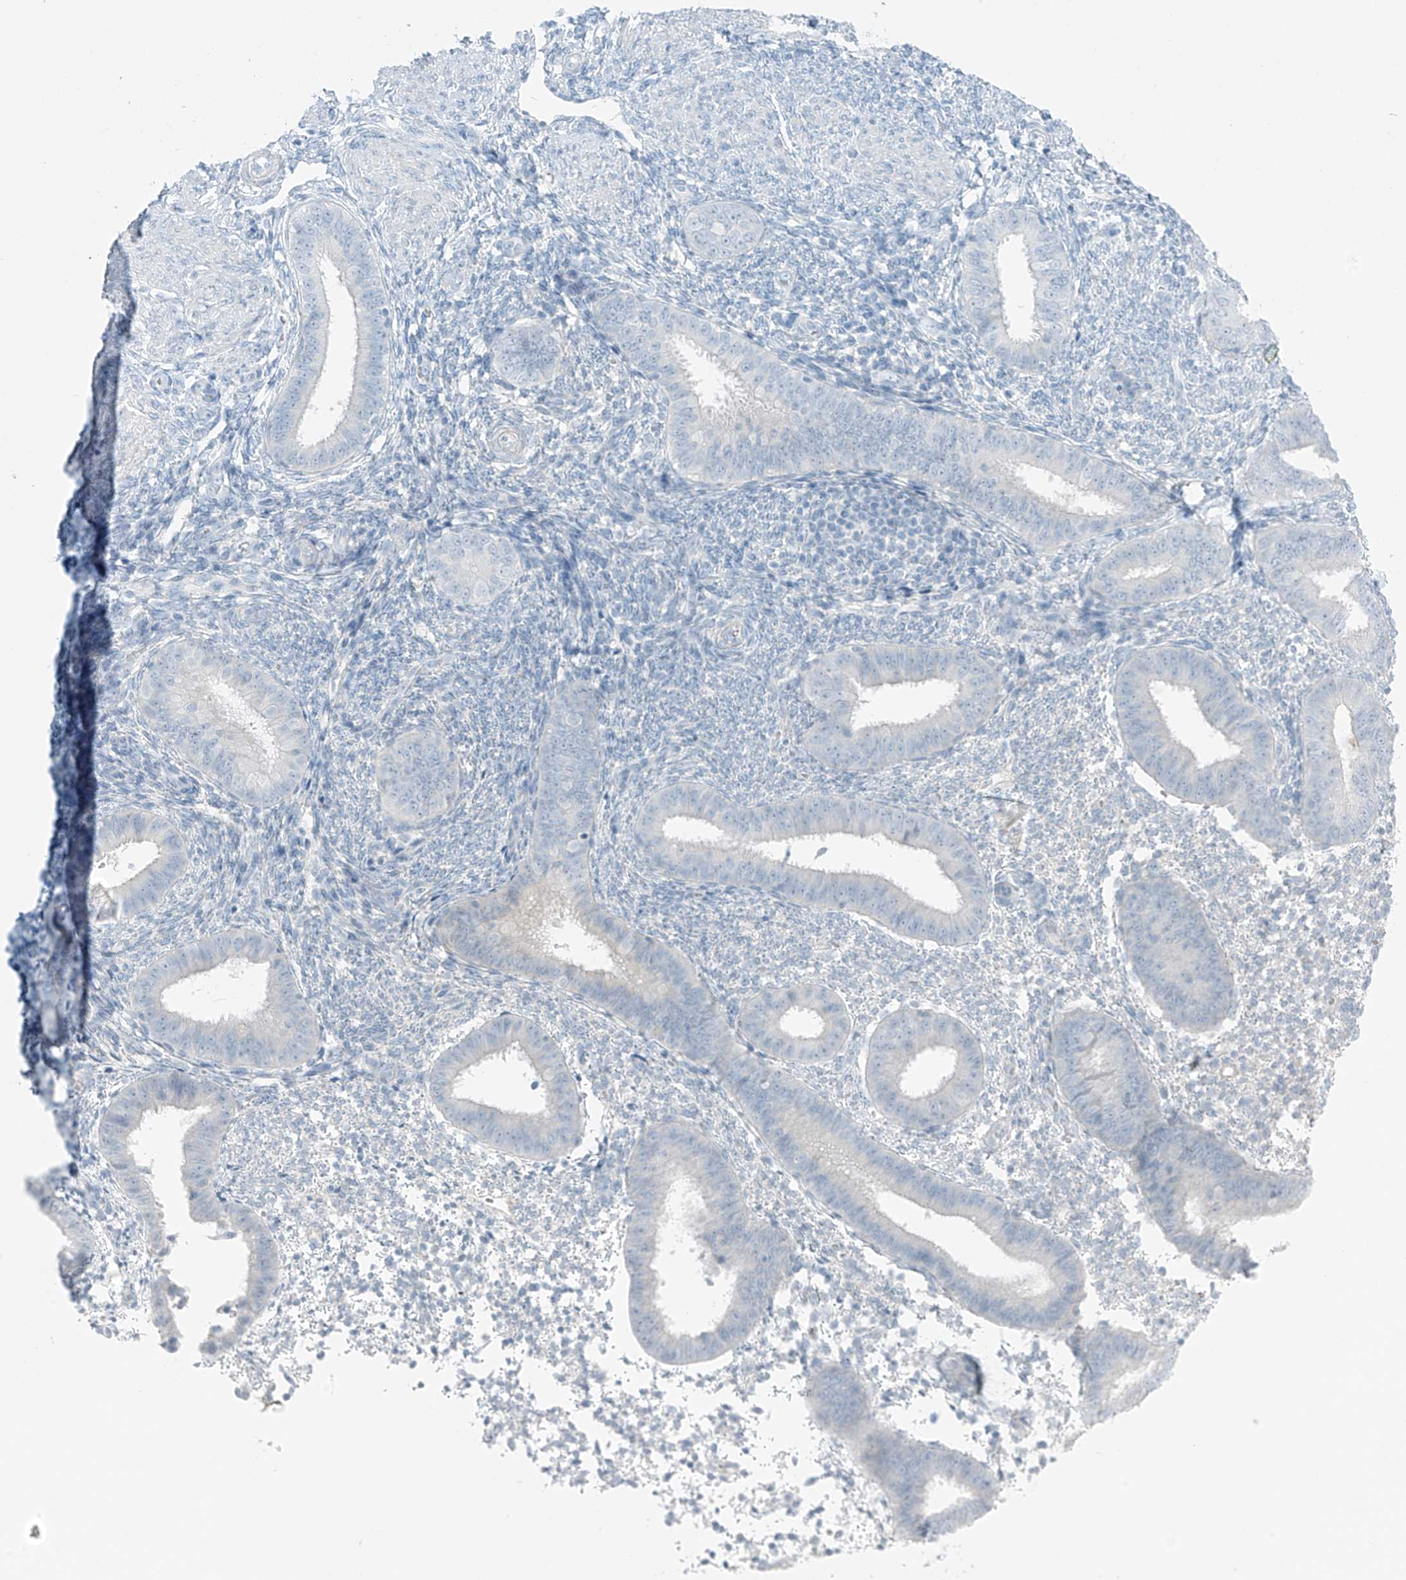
{"staining": {"intensity": "negative", "quantity": "none", "location": "none"}, "tissue": "endometrium", "cell_type": "Cells in endometrial stroma", "image_type": "normal", "snomed": [{"axis": "morphology", "description": "Normal tissue, NOS"}, {"axis": "topography", "description": "Uterus"}, {"axis": "topography", "description": "Endometrium"}], "caption": "Human endometrium stained for a protein using IHC shows no expression in cells in endometrial stroma.", "gene": "SLC25A43", "patient": {"sex": "female", "age": 48}}